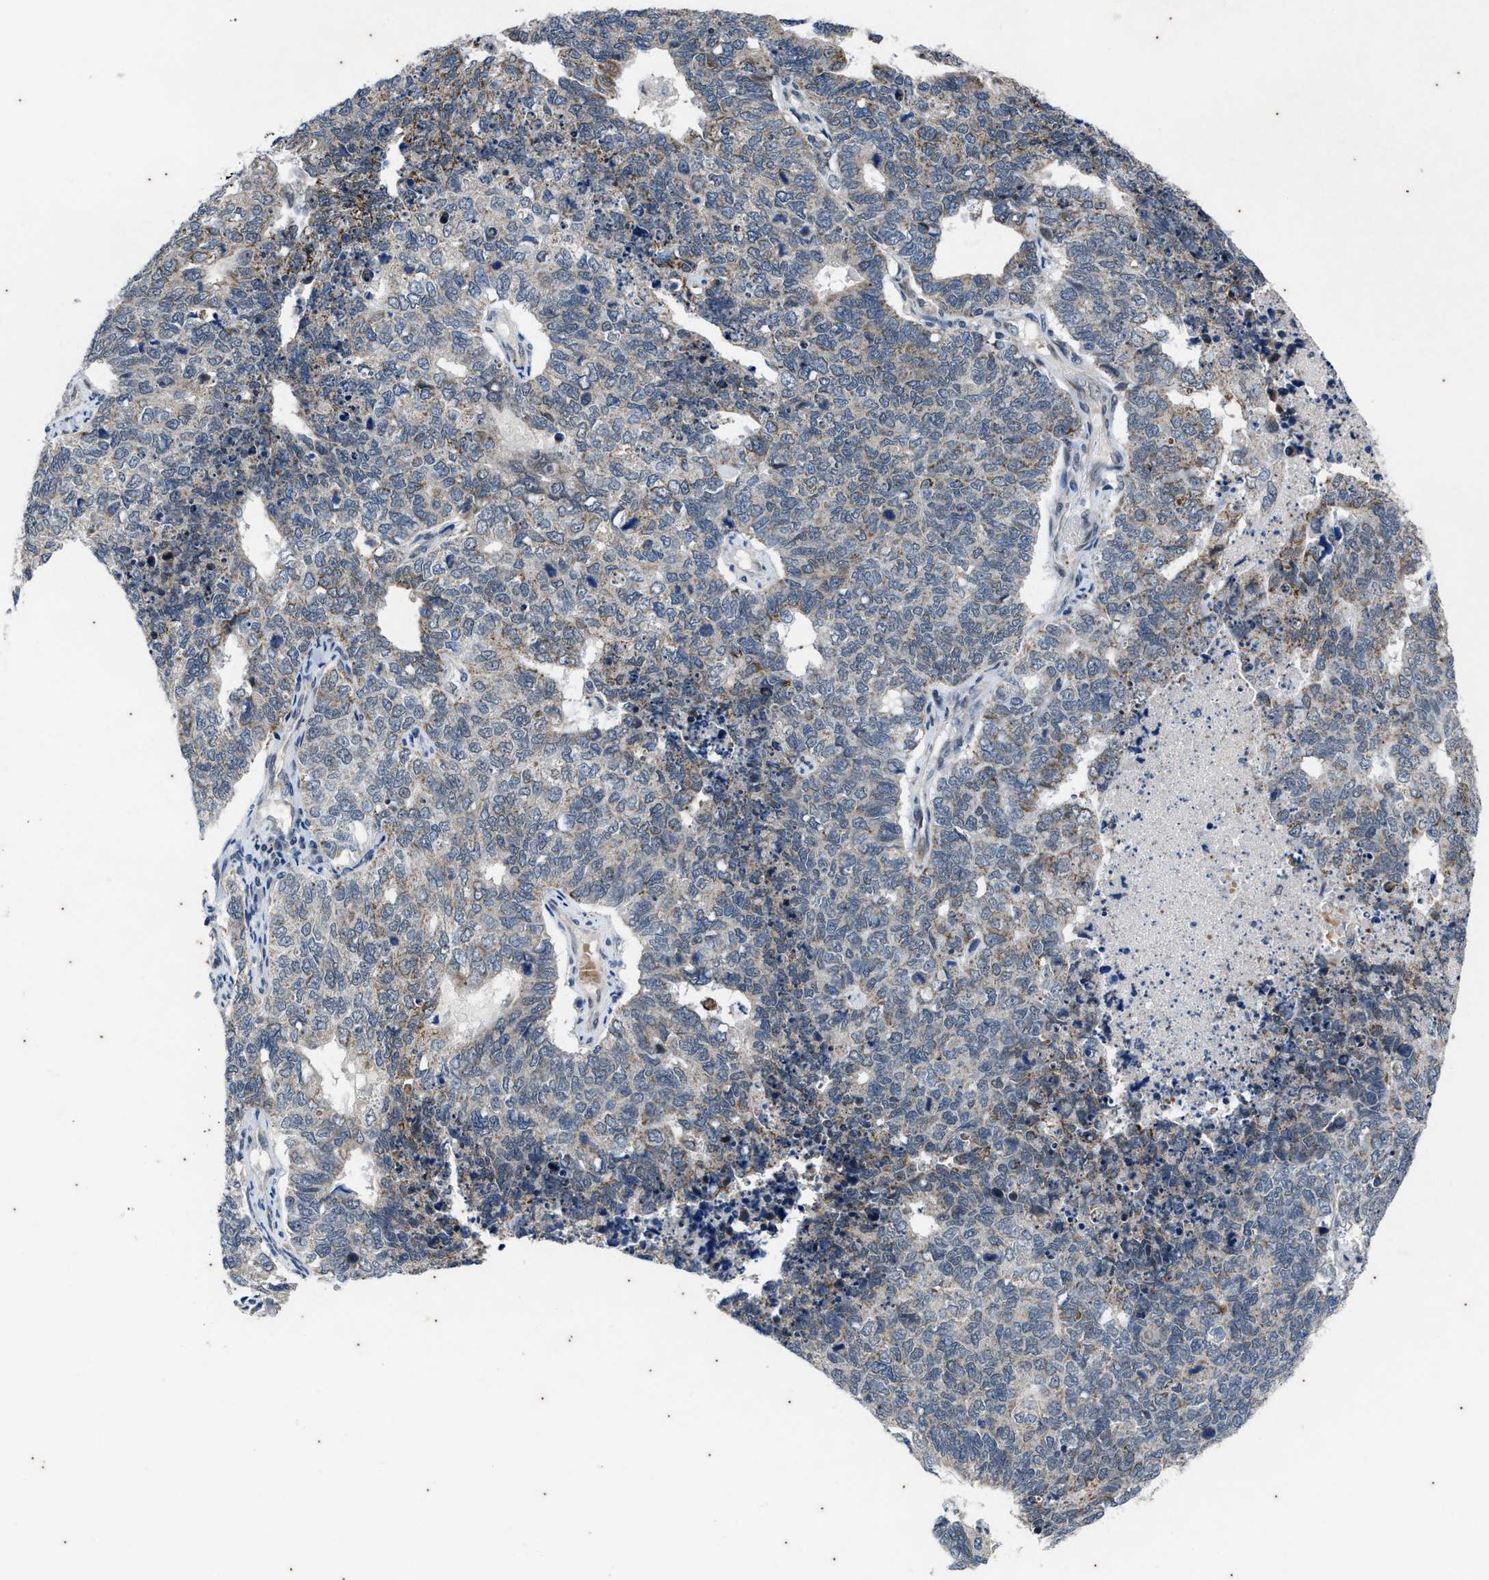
{"staining": {"intensity": "moderate", "quantity": "<25%", "location": "cytoplasmic/membranous"}, "tissue": "cervical cancer", "cell_type": "Tumor cells", "image_type": "cancer", "snomed": [{"axis": "morphology", "description": "Squamous cell carcinoma, NOS"}, {"axis": "topography", "description": "Cervix"}], "caption": "Immunohistochemistry (IHC) of human cervical squamous cell carcinoma displays low levels of moderate cytoplasmic/membranous staining in about <25% of tumor cells. The staining was performed using DAB (3,3'-diaminobenzidine) to visualize the protein expression in brown, while the nuclei were stained in blue with hematoxylin (Magnification: 20x).", "gene": "KIF24", "patient": {"sex": "female", "age": 63}}